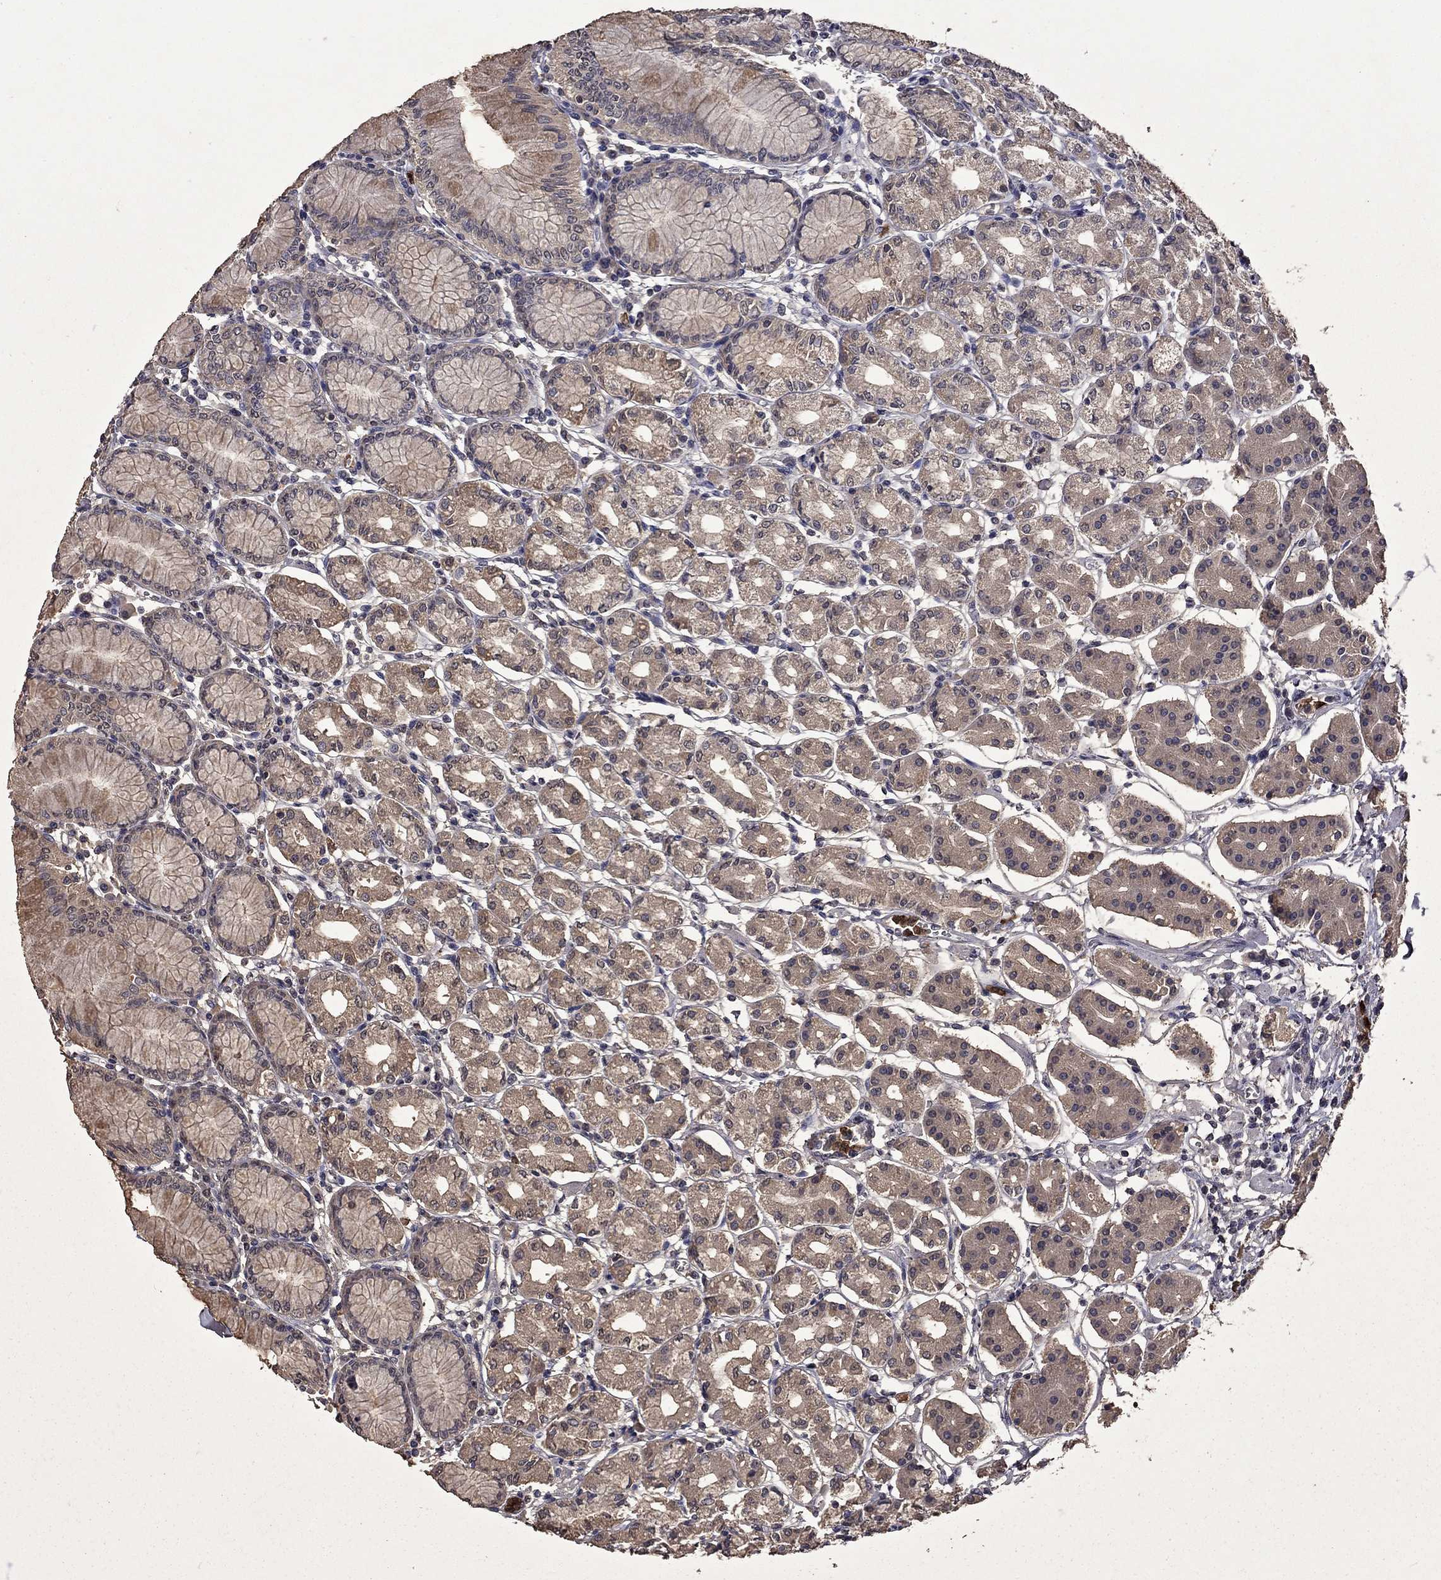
{"staining": {"intensity": "strong", "quantity": "<25%", "location": "cytoplasmic/membranous"}, "tissue": "stomach", "cell_type": "Glandular cells", "image_type": "normal", "snomed": [{"axis": "morphology", "description": "Normal tissue, NOS"}, {"axis": "topography", "description": "Skeletal muscle"}, {"axis": "topography", "description": "Stomach"}], "caption": "Glandular cells display medium levels of strong cytoplasmic/membranous positivity in approximately <25% of cells in normal human stomach.", "gene": "IRF5", "patient": {"sex": "female", "age": 57}}